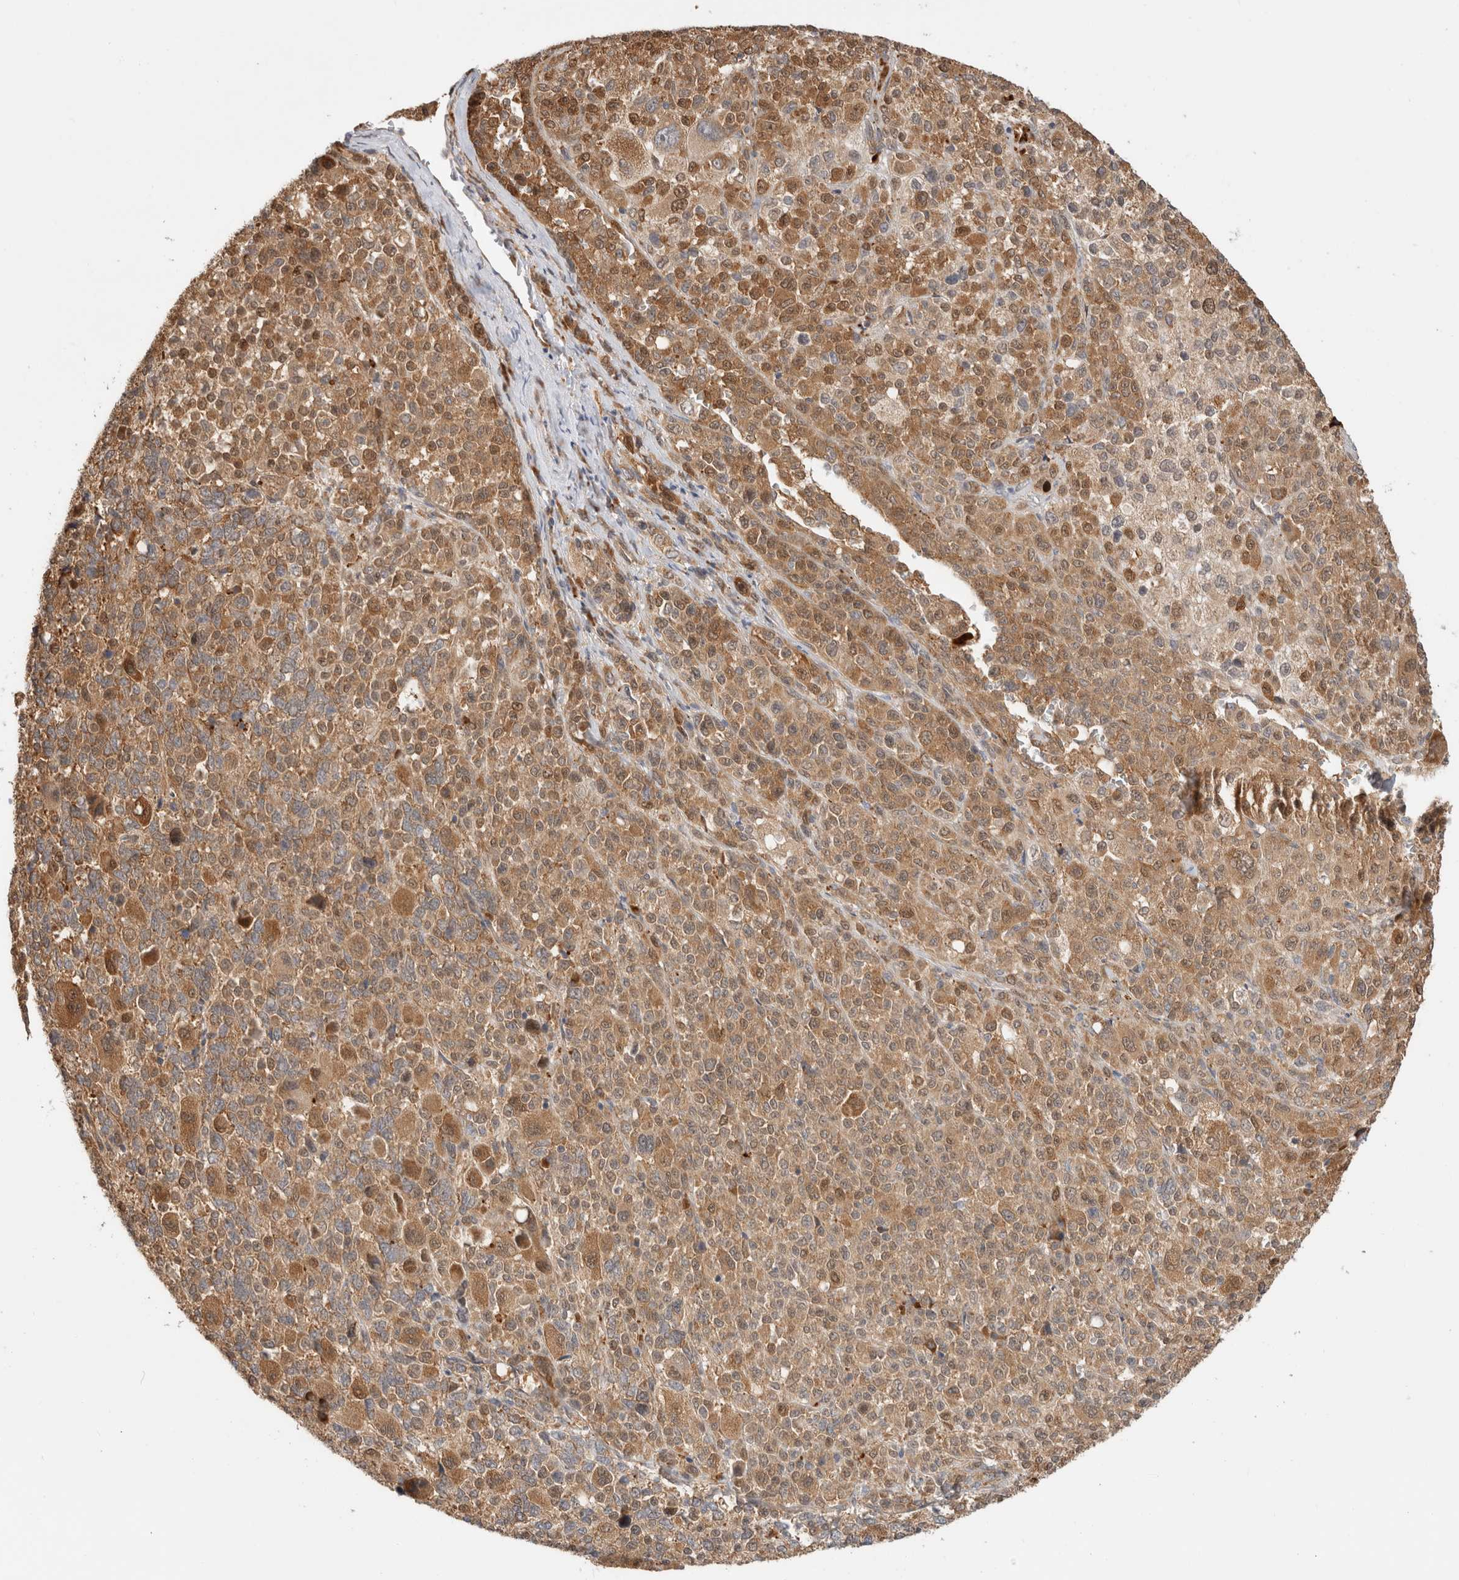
{"staining": {"intensity": "weak", "quantity": ">75%", "location": "cytoplasmic/membranous,nuclear"}, "tissue": "melanoma", "cell_type": "Tumor cells", "image_type": "cancer", "snomed": [{"axis": "morphology", "description": "Malignant melanoma, Metastatic site"}, {"axis": "topography", "description": "Skin"}], "caption": "Melanoma stained with IHC shows weak cytoplasmic/membranous and nuclear positivity in approximately >75% of tumor cells. The protein is shown in brown color, while the nuclei are stained blue.", "gene": "ACTL9", "patient": {"sex": "female", "age": 74}}